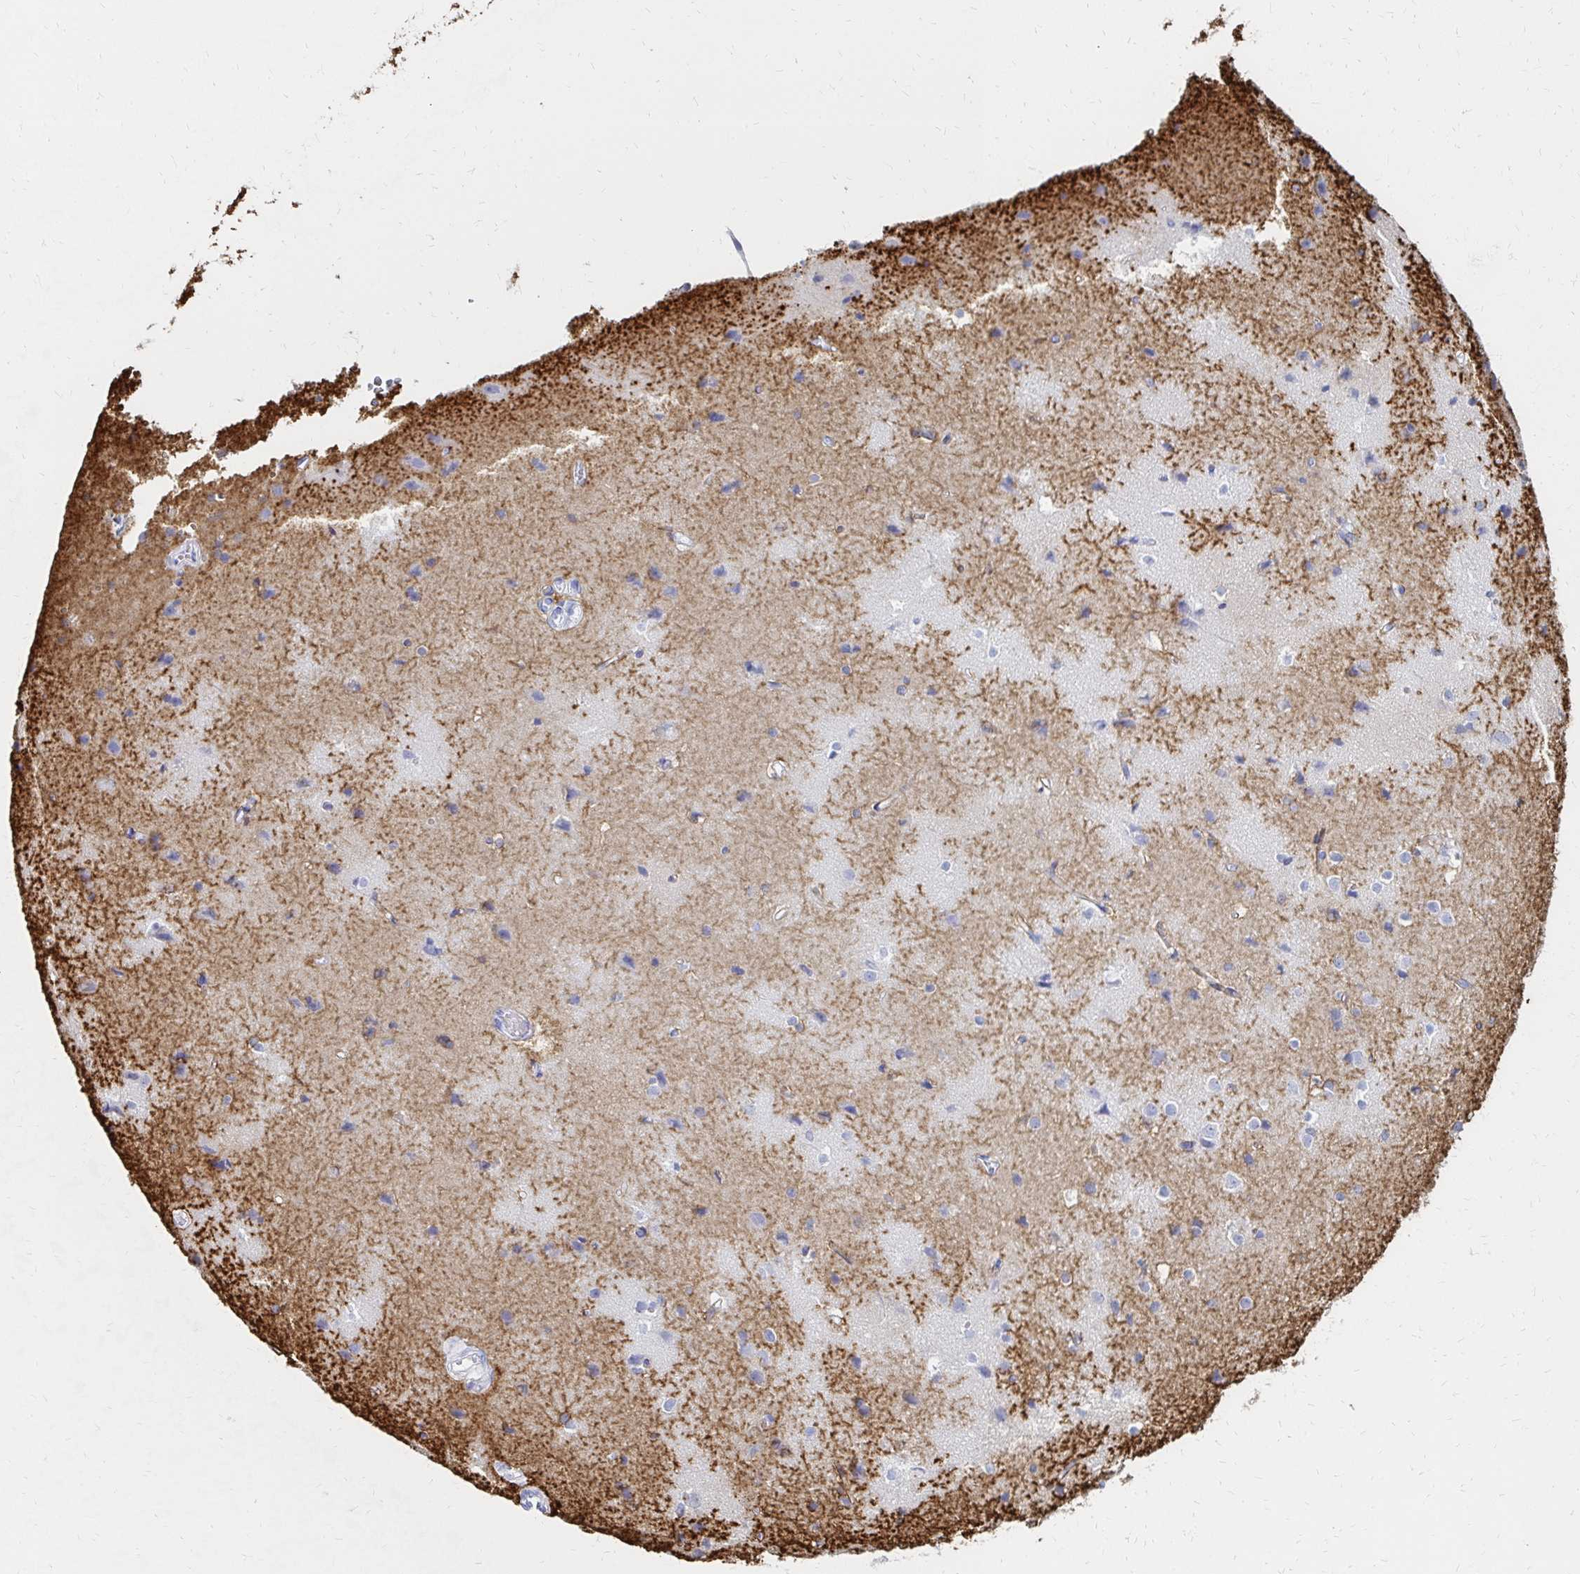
{"staining": {"intensity": "negative", "quantity": "none", "location": "none"}, "tissue": "cerebral cortex", "cell_type": "Endothelial cells", "image_type": "normal", "snomed": [{"axis": "morphology", "description": "Normal tissue, NOS"}, {"axis": "topography", "description": "Cerebral cortex"}], "caption": "Histopathology image shows no protein positivity in endothelial cells of benign cerebral cortex.", "gene": "MAN1A1", "patient": {"sex": "male", "age": 37}}